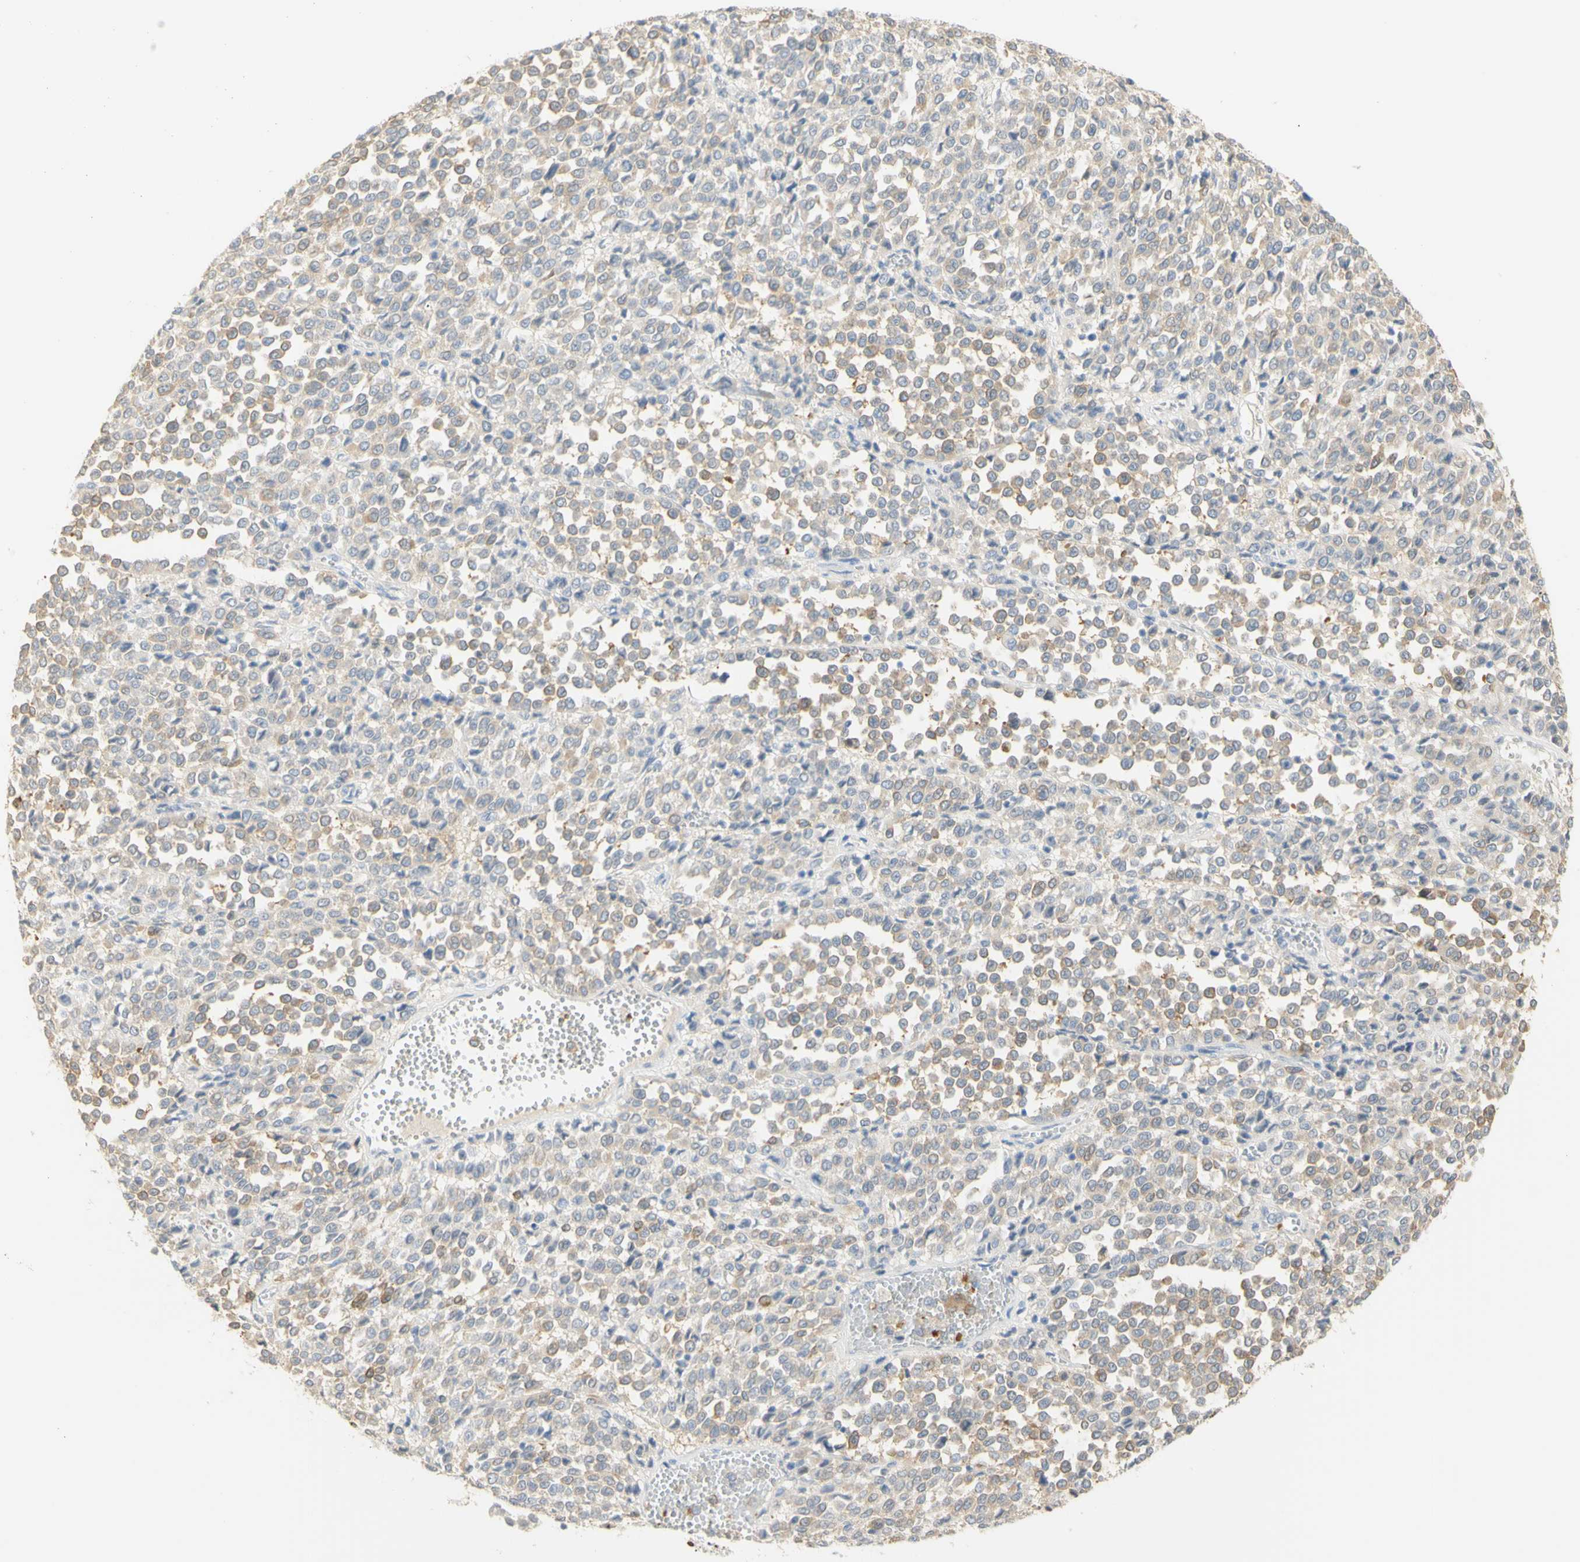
{"staining": {"intensity": "moderate", "quantity": ">75%", "location": "cytoplasmic/membranous"}, "tissue": "melanoma", "cell_type": "Tumor cells", "image_type": "cancer", "snomed": [{"axis": "morphology", "description": "Malignant melanoma, Metastatic site"}, {"axis": "topography", "description": "Pancreas"}], "caption": "Immunohistochemical staining of human malignant melanoma (metastatic site) shows medium levels of moderate cytoplasmic/membranous protein expression in about >75% of tumor cells.", "gene": "B4GALNT3", "patient": {"sex": "female", "age": 30}}